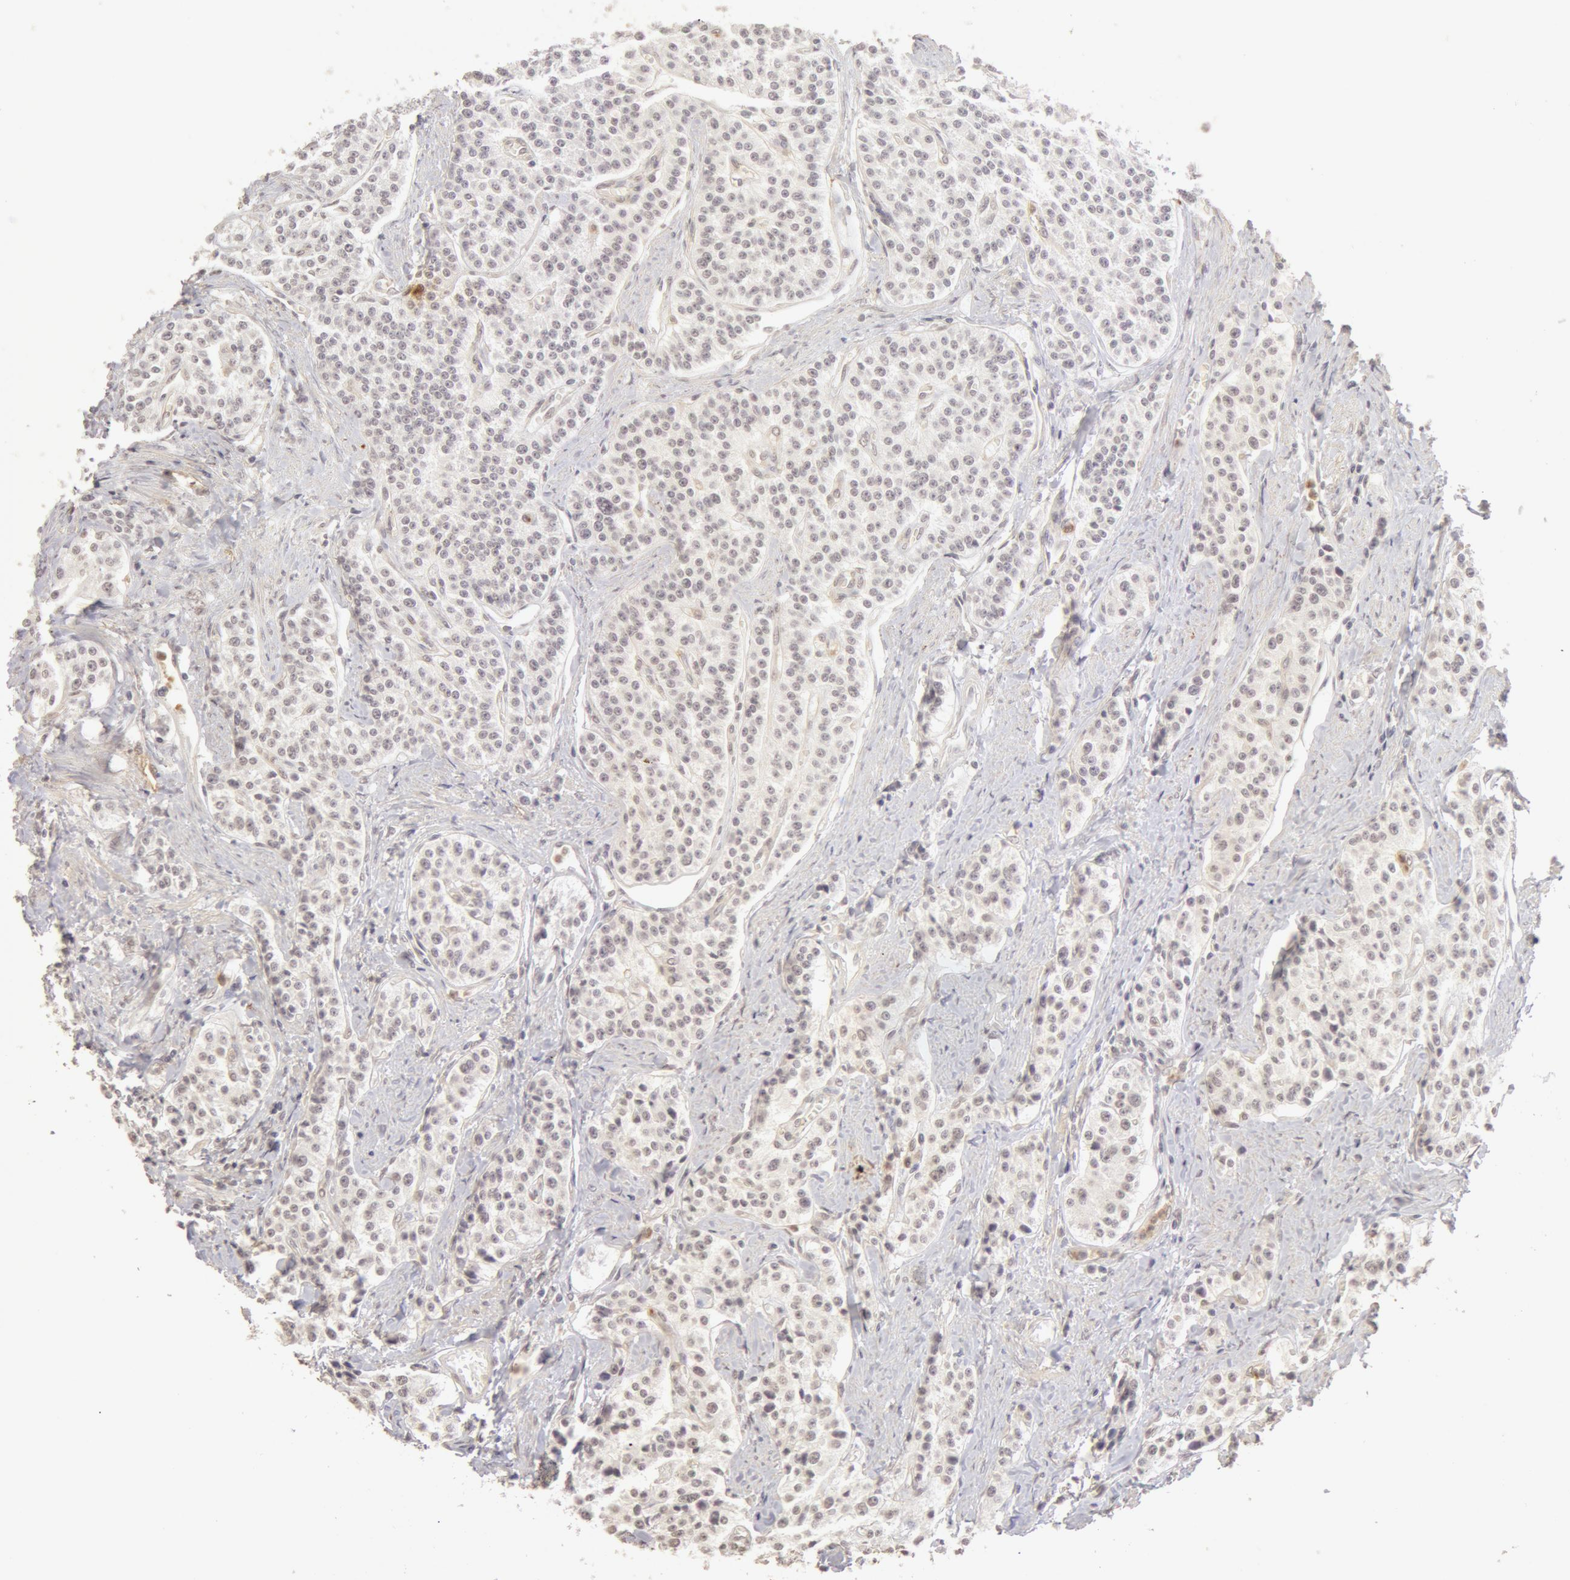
{"staining": {"intensity": "weak", "quantity": ">75%", "location": "cytoplasmic/membranous"}, "tissue": "carcinoid", "cell_type": "Tumor cells", "image_type": "cancer", "snomed": [{"axis": "morphology", "description": "Carcinoid, malignant, NOS"}, {"axis": "topography", "description": "Stomach"}], "caption": "A low amount of weak cytoplasmic/membranous positivity is appreciated in approximately >75% of tumor cells in carcinoid tissue. (DAB = brown stain, brightfield microscopy at high magnification).", "gene": "ADAM10", "patient": {"sex": "female", "age": 76}}